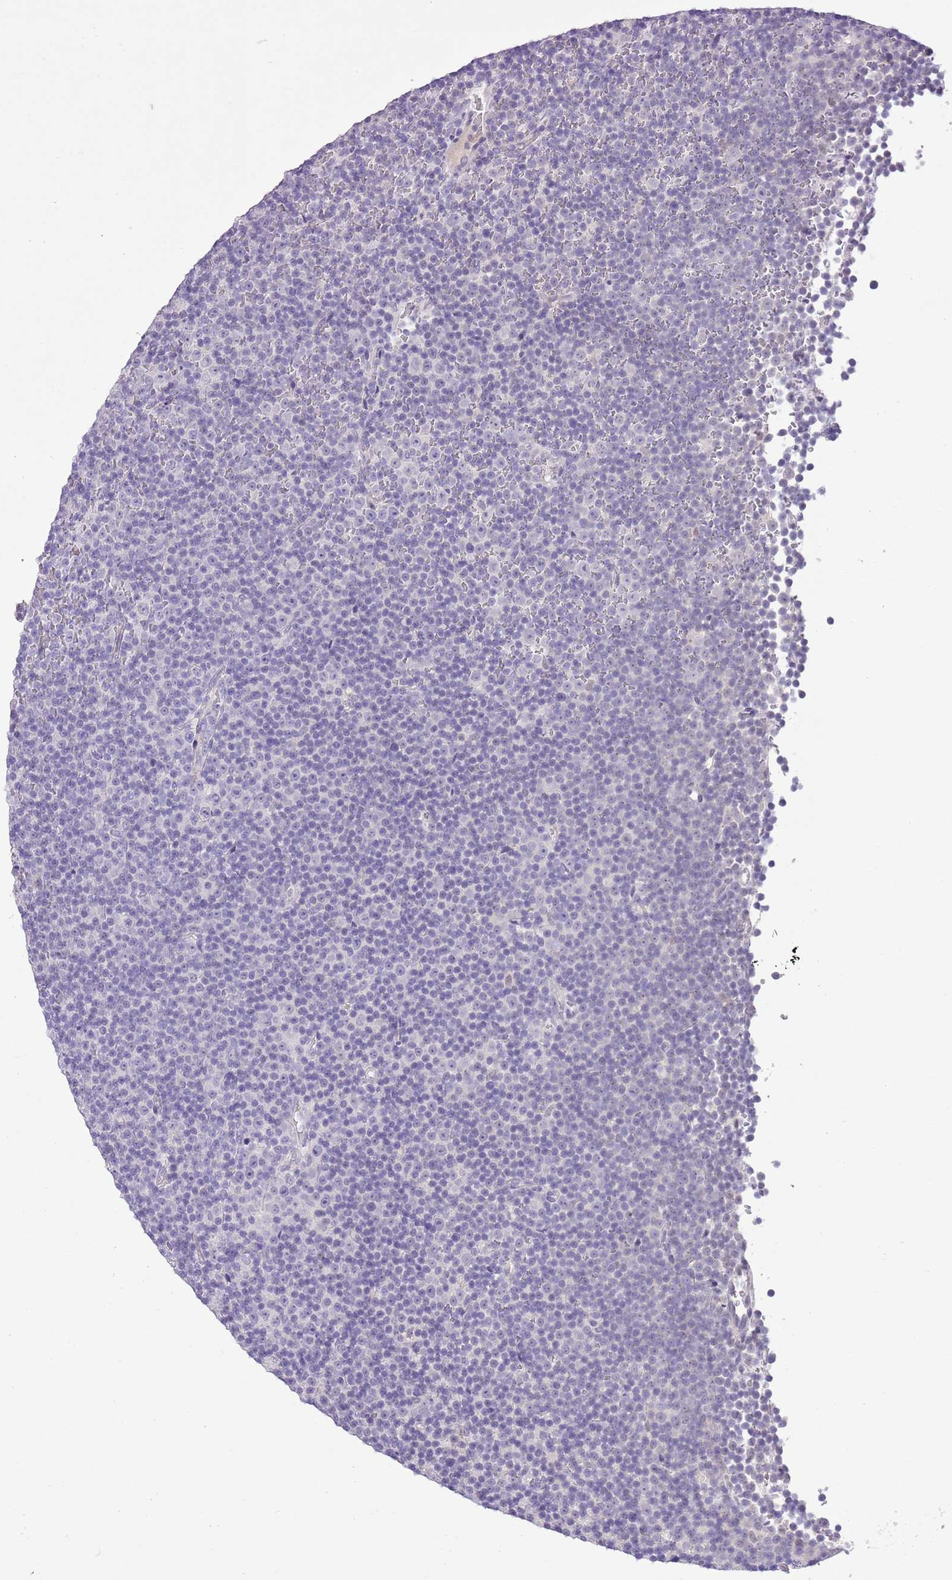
{"staining": {"intensity": "negative", "quantity": "none", "location": "none"}, "tissue": "lymphoma", "cell_type": "Tumor cells", "image_type": "cancer", "snomed": [{"axis": "morphology", "description": "Malignant lymphoma, non-Hodgkin's type, Low grade"}, {"axis": "topography", "description": "Lymph node"}], "caption": "An image of malignant lymphoma, non-Hodgkin's type (low-grade) stained for a protein demonstrates no brown staining in tumor cells. The staining was performed using DAB to visualize the protein expression in brown, while the nuclei were stained in blue with hematoxylin (Magnification: 20x).", "gene": "XPO7", "patient": {"sex": "female", "age": 67}}